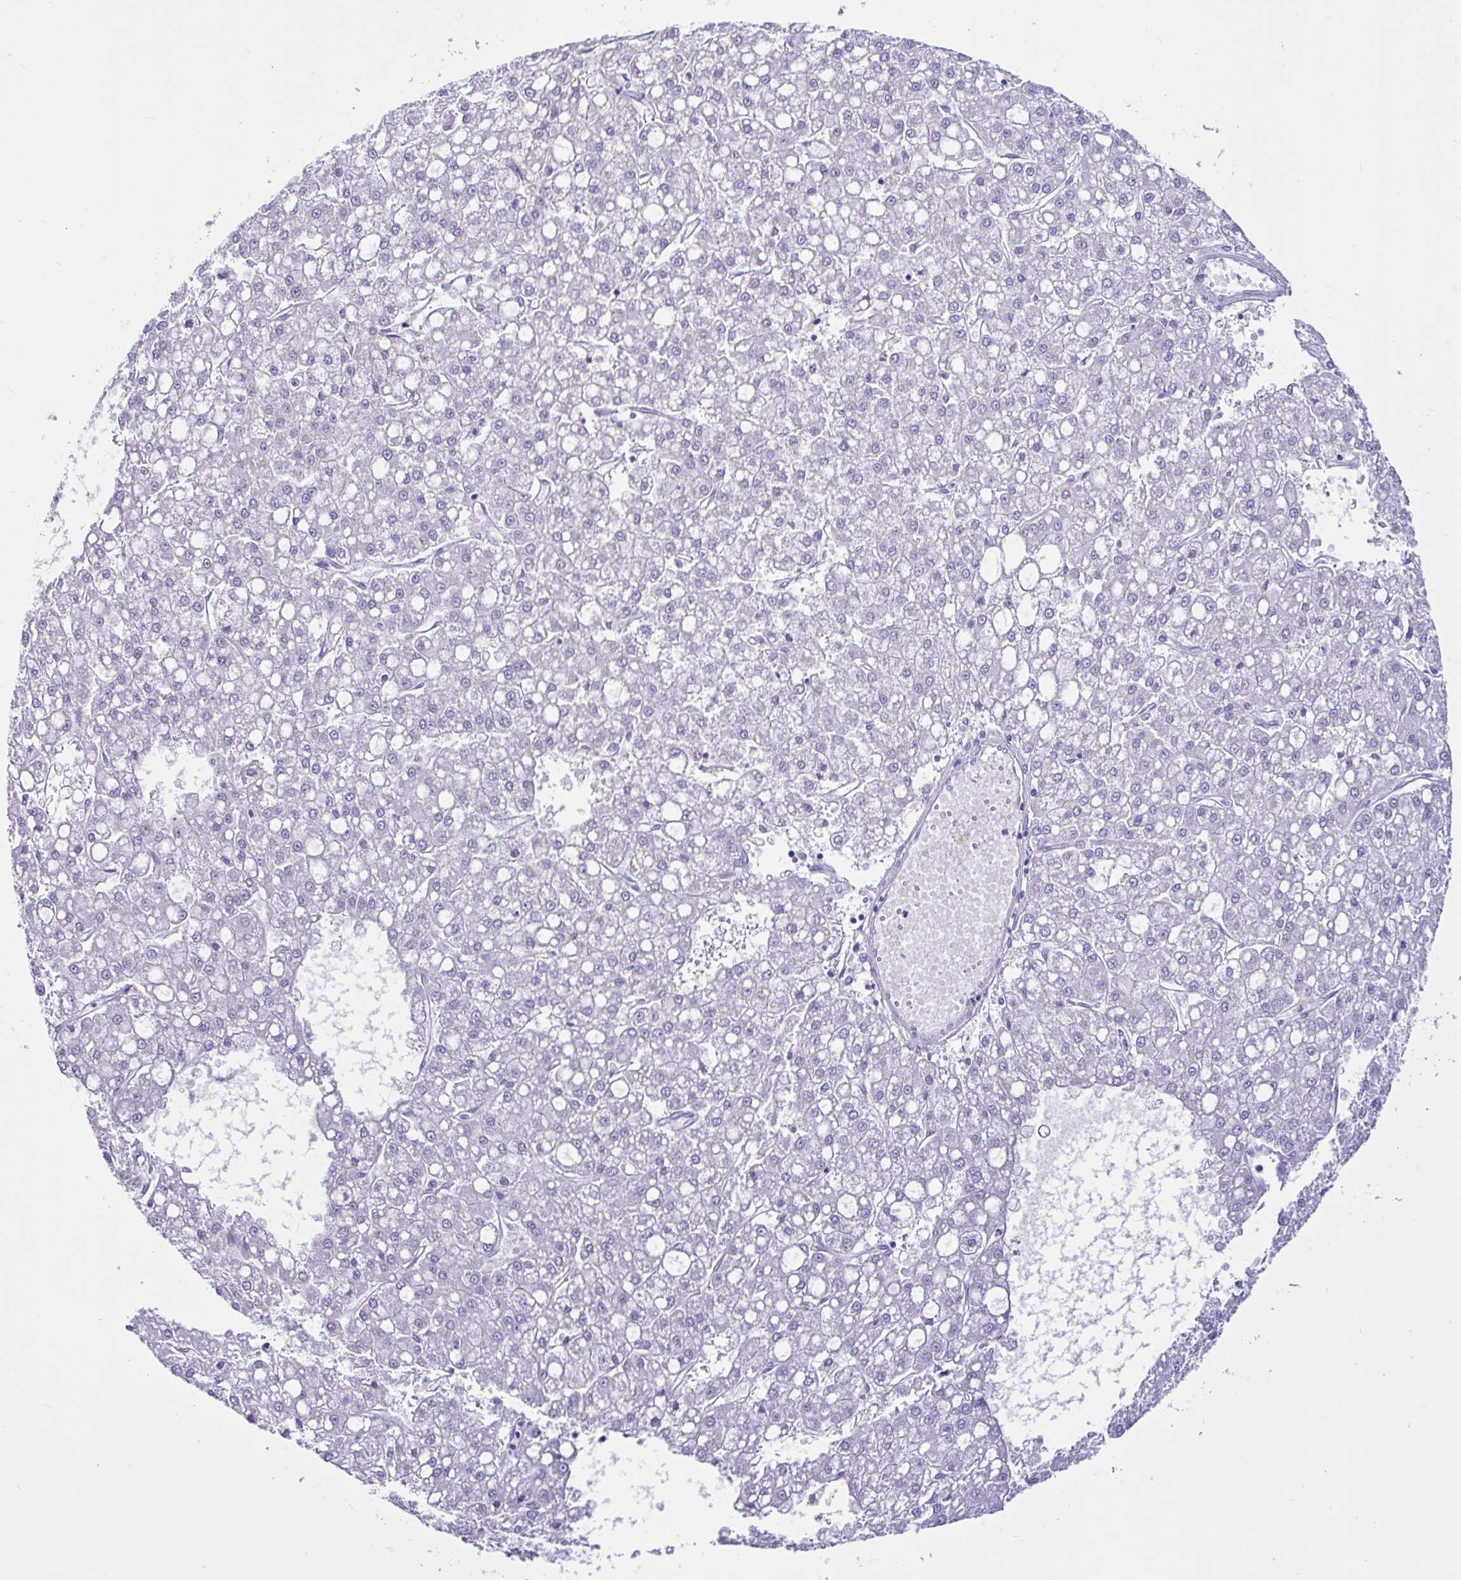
{"staining": {"intensity": "negative", "quantity": "none", "location": "none"}, "tissue": "liver cancer", "cell_type": "Tumor cells", "image_type": "cancer", "snomed": [{"axis": "morphology", "description": "Carcinoma, Hepatocellular, NOS"}, {"axis": "topography", "description": "Liver"}], "caption": "DAB immunohistochemical staining of human liver cancer reveals no significant staining in tumor cells.", "gene": "CYP19A1", "patient": {"sex": "male", "age": 67}}